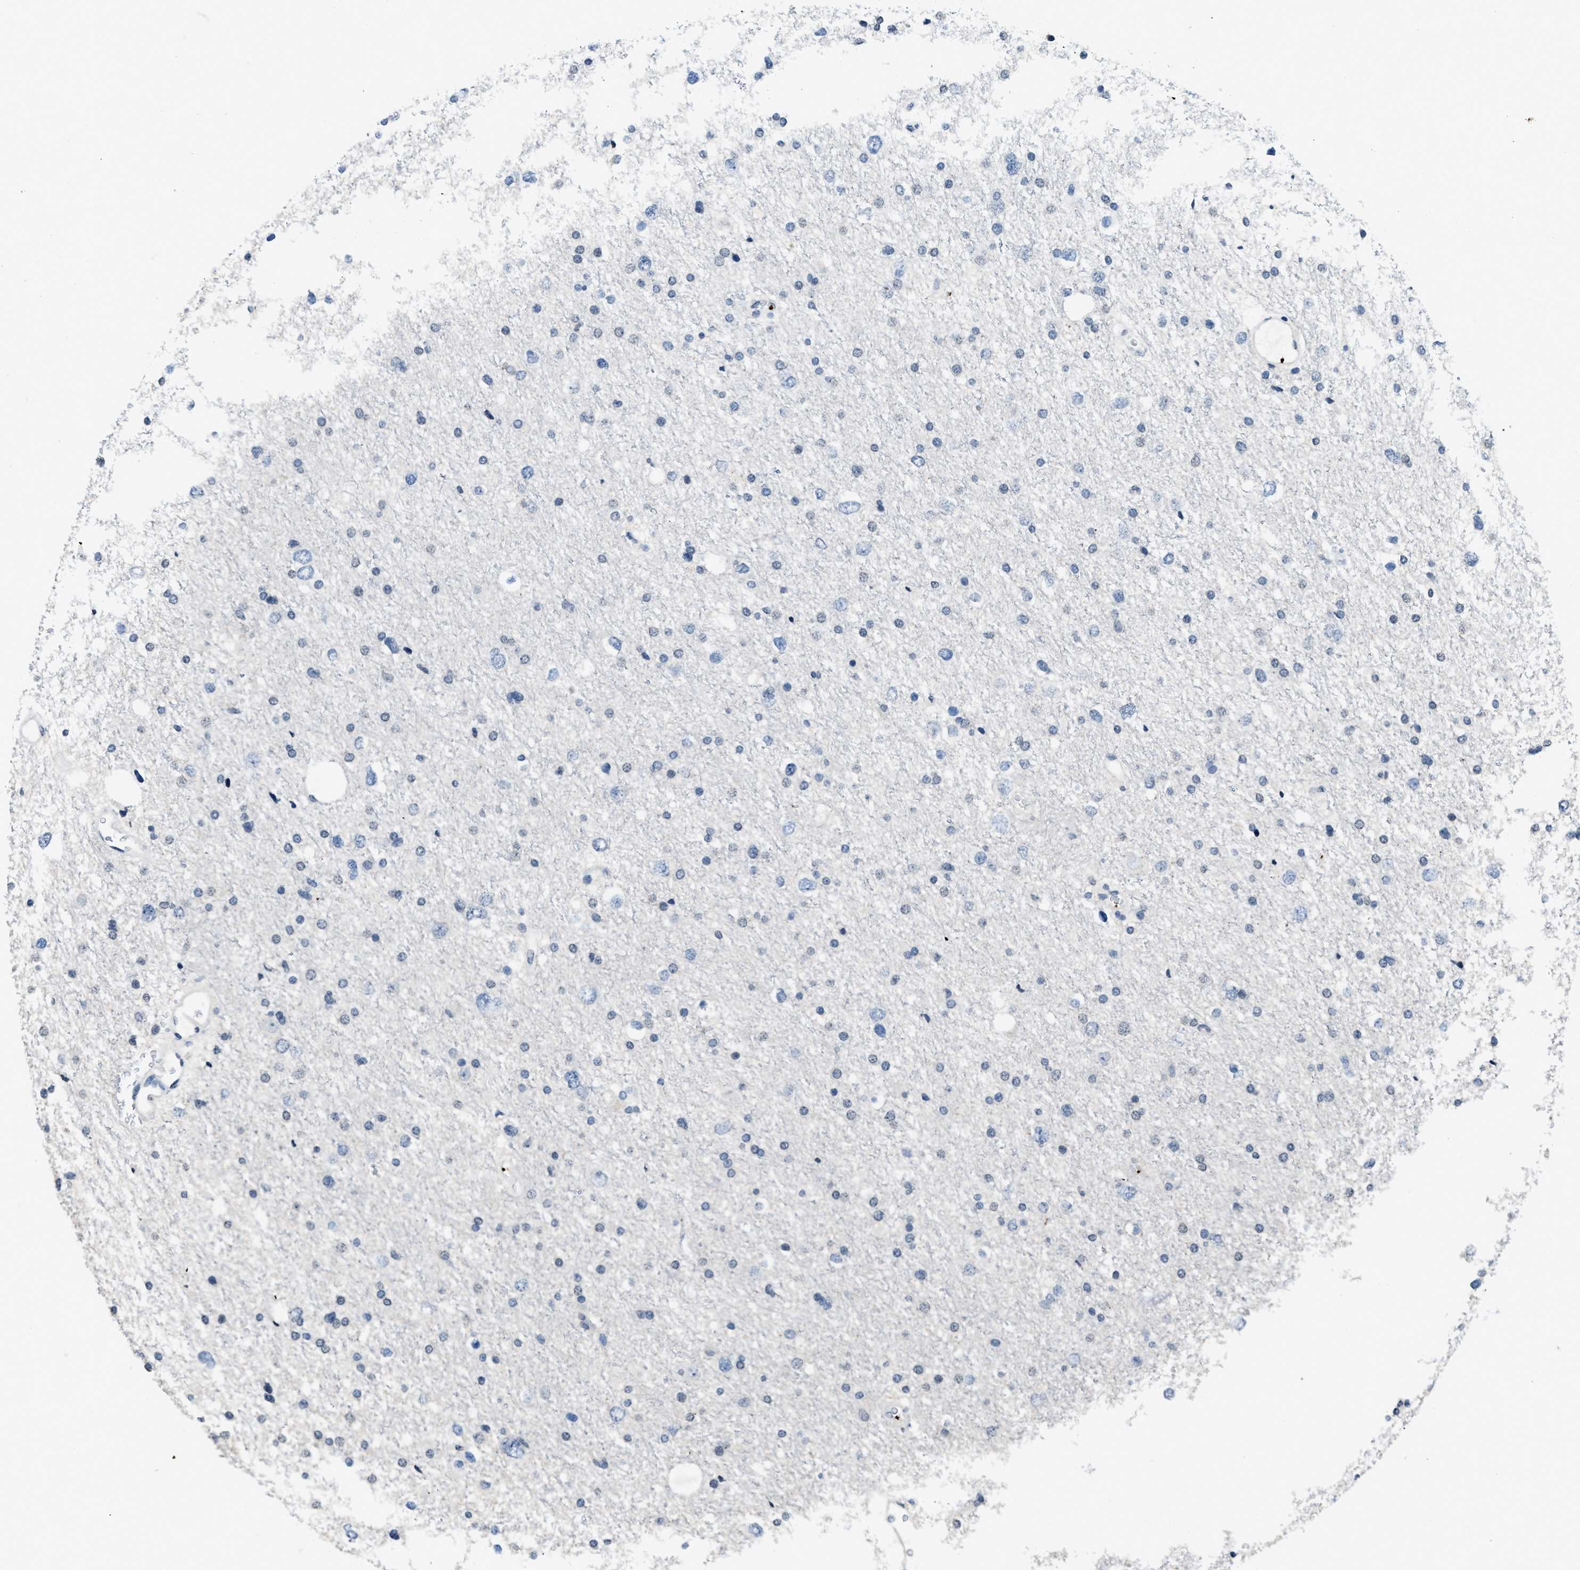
{"staining": {"intensity": "negative", "quantity": "none", "location": "none"}, "tissue": "glioma", "cell_type": "Tumor cells", "image_type": "cancer", "snomed": [{"axis": "morphology", "description": "Glioma, malignant, Low grade"}, {"axis": "topography", "description": "Brain"}], "caption": "Tumor cells are negative for protein expression in human malignant low-grade glioma. (DAB (3,3'-diaminobenzidine) IHC with hematoxylin counter stain).", "gene": "ITGA2B", "patient": {"sex": "female", "age": 37}}